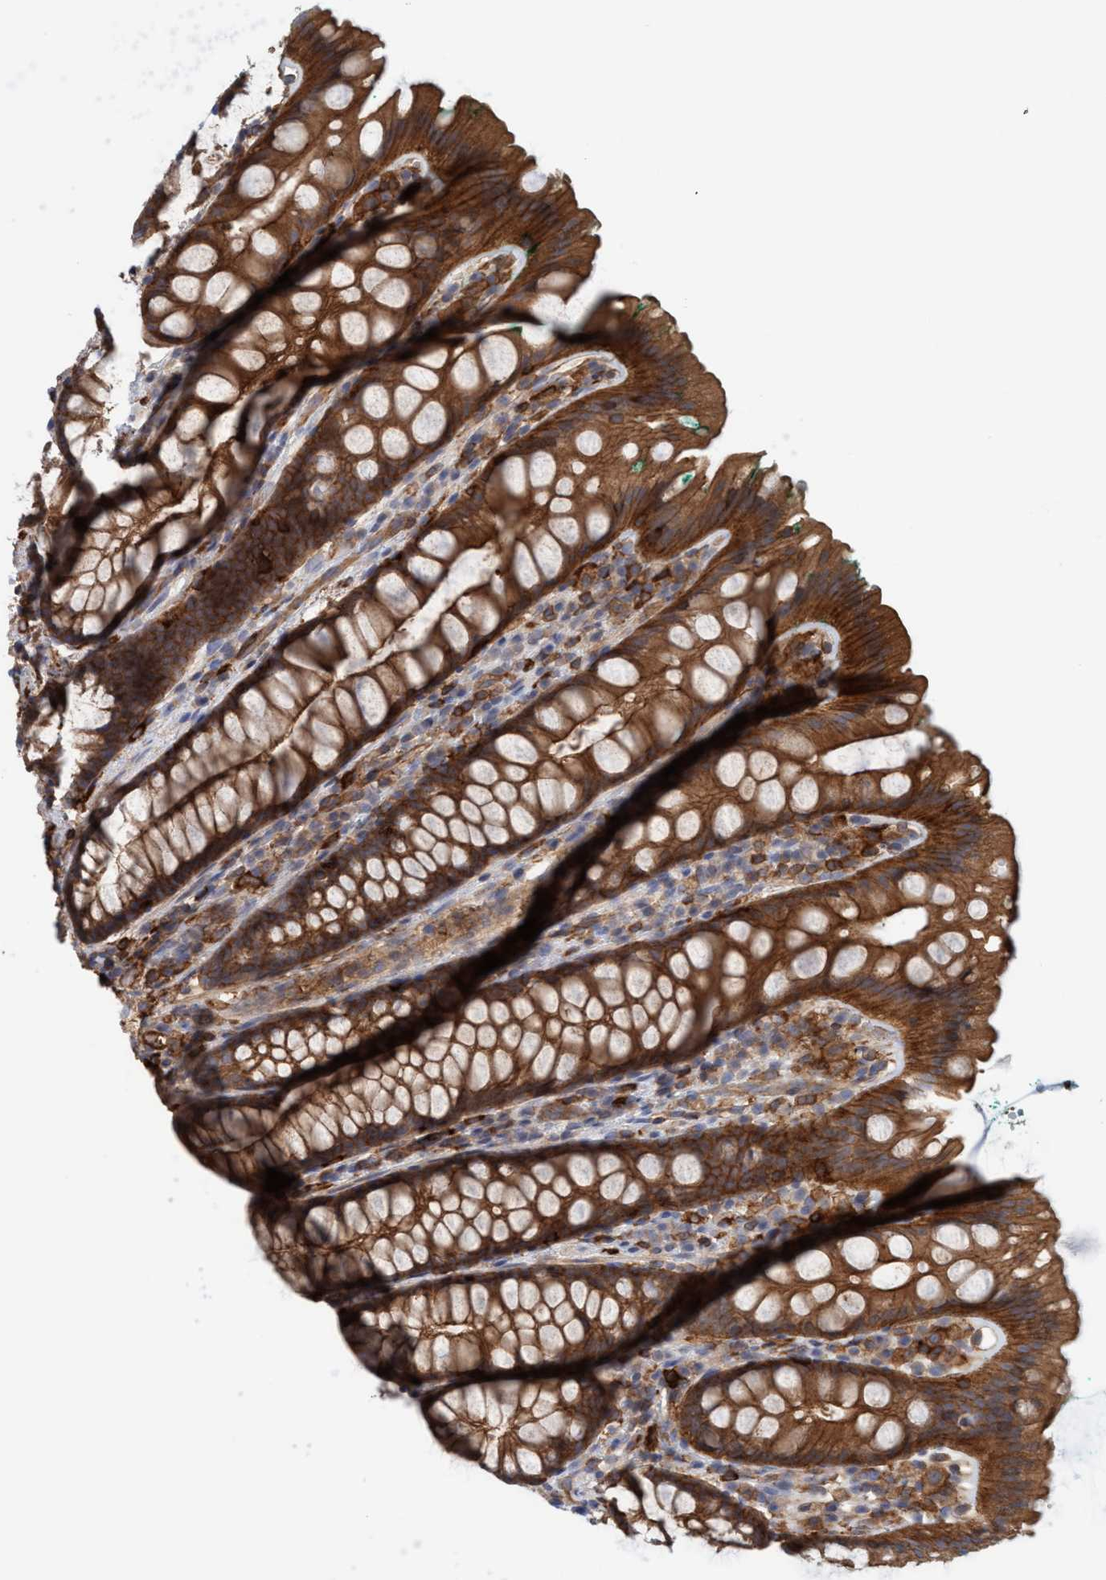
{"staining": {"intensity": "strong", "quantity": ">75%", "location": "cytoplasmic/membranous"}, "tissue": "rectum", "cell_type": "Glandular cells", "image_type": "normal", "snomed": [{"axis": "morphology", "description": "Normal tissue, NOS"}, {"axis": "topography", "description": "Rectum"}], "caption": "Immunohistochemical staining of benign human rectum exhibits high levels of strong cytoplasmic/membranous expression in about >75% of glandular cells.", "gene": "SPECC1", "patient": {"sex": "female", "age": 65}}